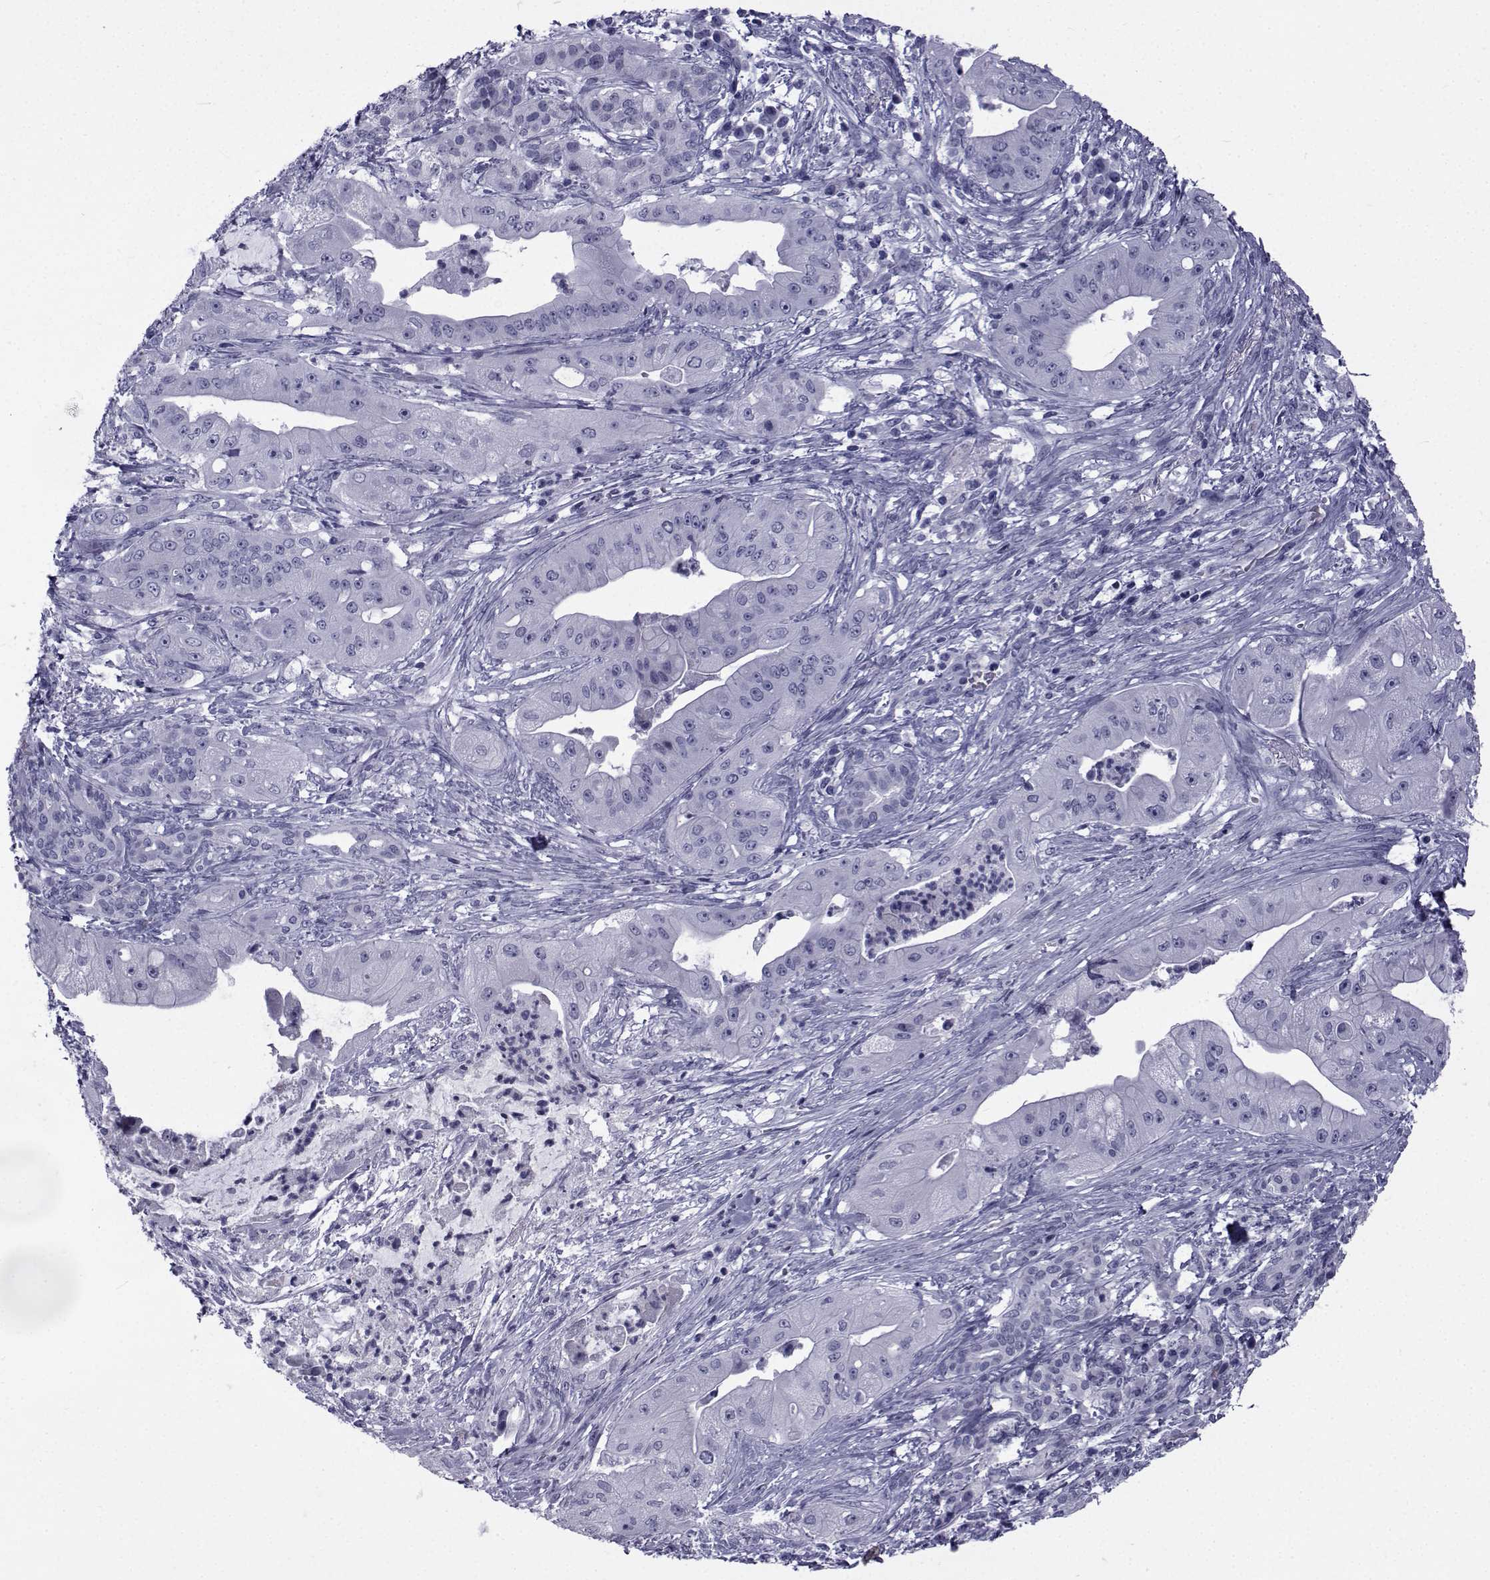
{"staining": {"intensity": "negative", "quantity": "none", "location": "none"}, "tissue": "pancreatic cancer", "cell_type": "Tumor cells", "image_type": "cancer", "snomed": [{"axis": "morphology", "description": "Normal tissue, NOS"}, {"axis": "morphology", "description": "Inflammation, NOS"}, {"axis": "morphology", "description": "Adenocarcinoma, NOS"}, {"axis": "topography", "description": "Pancreas"}], "caption": "DAB immunohistochemical staining of pancreatic cancer reveals no significant expression in tumor cells.", "gene": "PDE6H", "patient": {"sex": "male", "age": 57}}